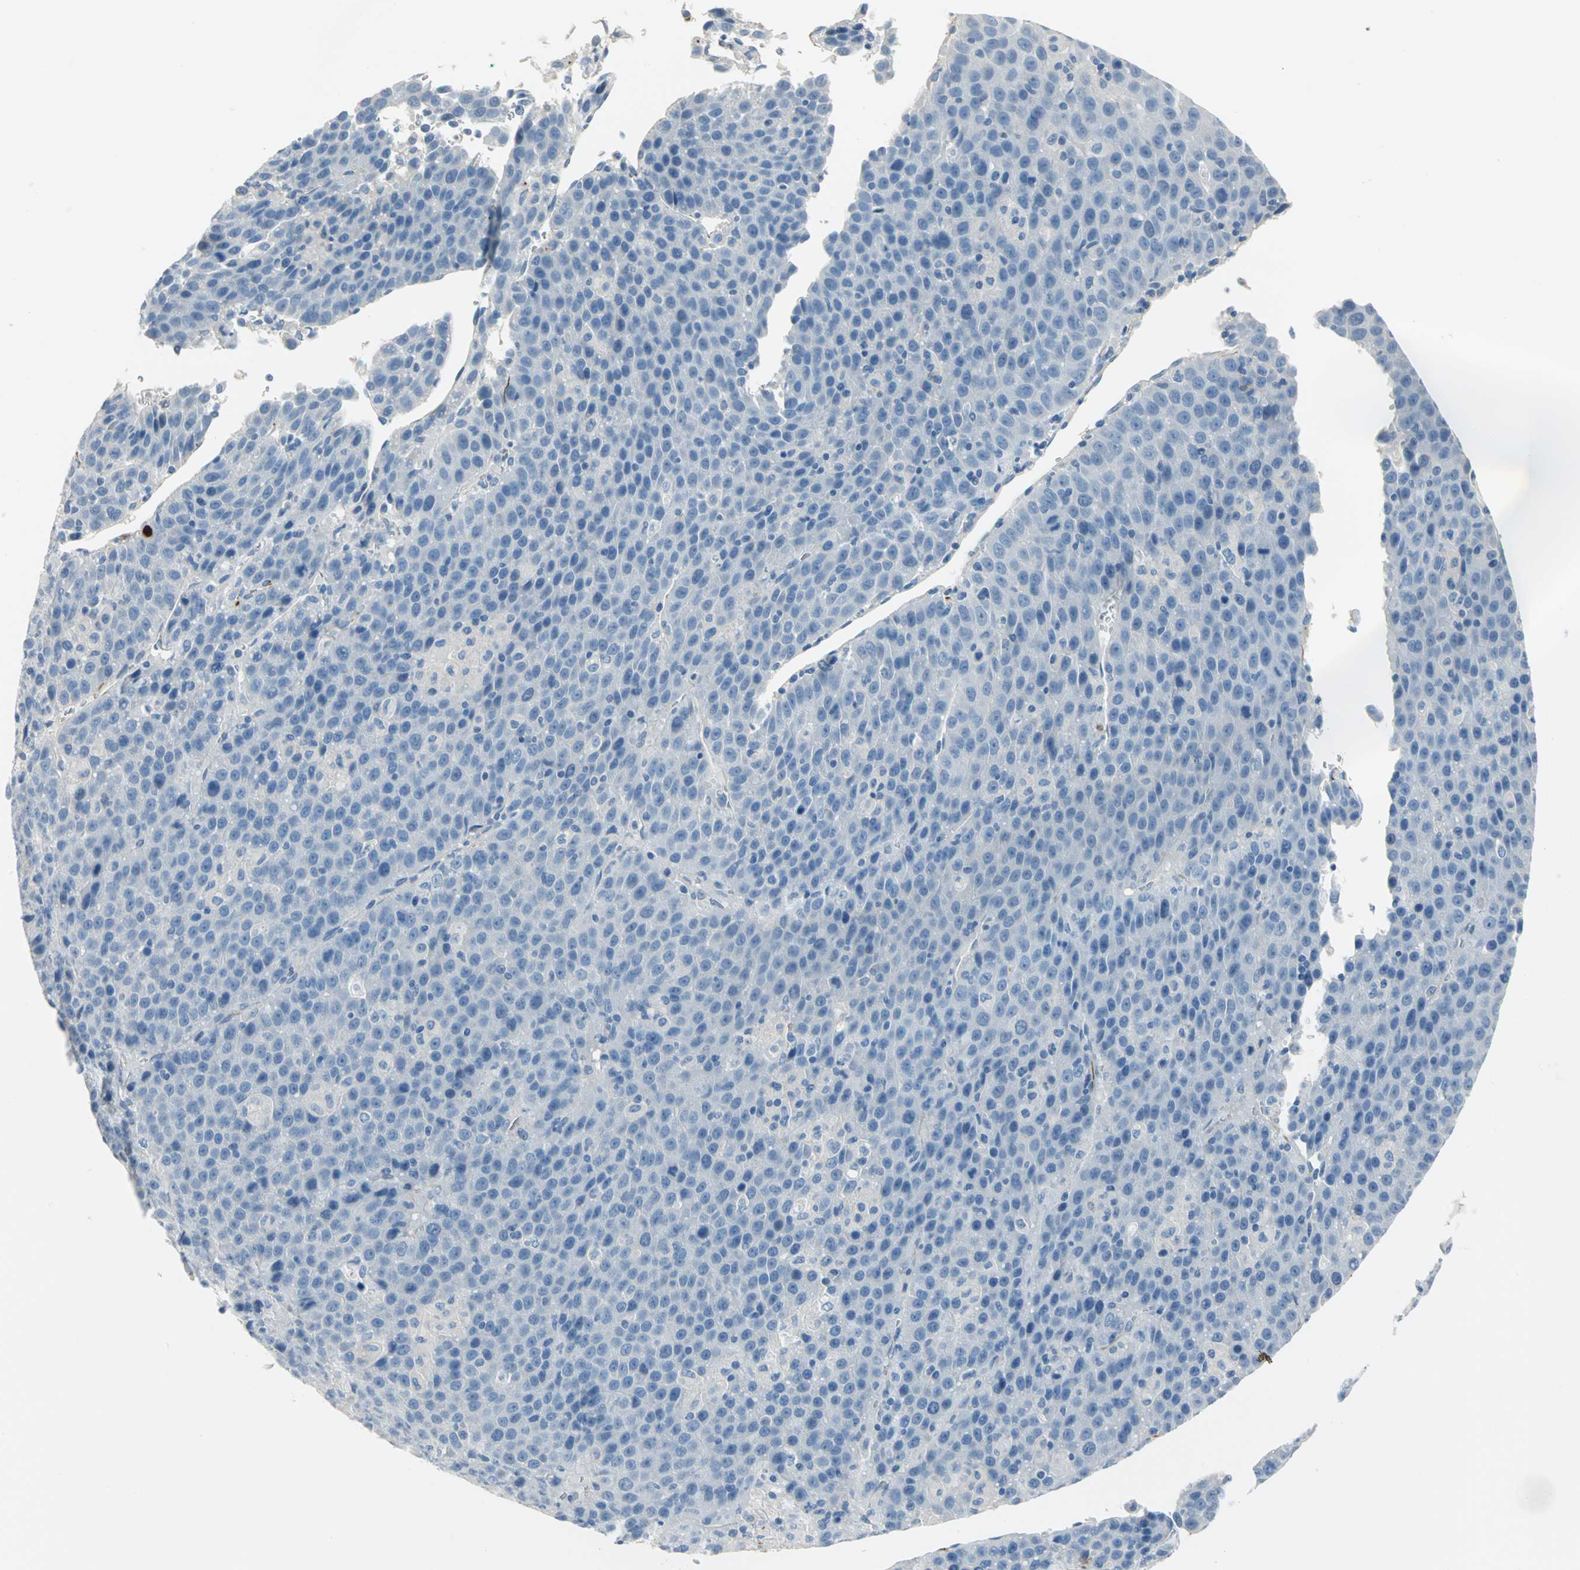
{"staining": {"intensity": "negative", "quantity": "none", "location": "none"}, "tissue": "liver cancer", "cell_type": "Tumor cells", "image_type": "cancer", "snomed": [{"axis": "morphology", "description": "Carcinoma, Hepatocellular, NOS"}, {"axis": "topography", "description": "Liver"}], "caption": "IHC photomicrograph of neoplastic tissue: human liver hepatocellular carcinoma stained with DAB (3,3'-diaminobenzidine) exhibits no significant protein expression in tumor cells. (DAB immunohistochemistry visualized using brightfield microscopy, high magnification).", "gene": "ALOX15", "patient": {"sex": "female", "age": 53}}